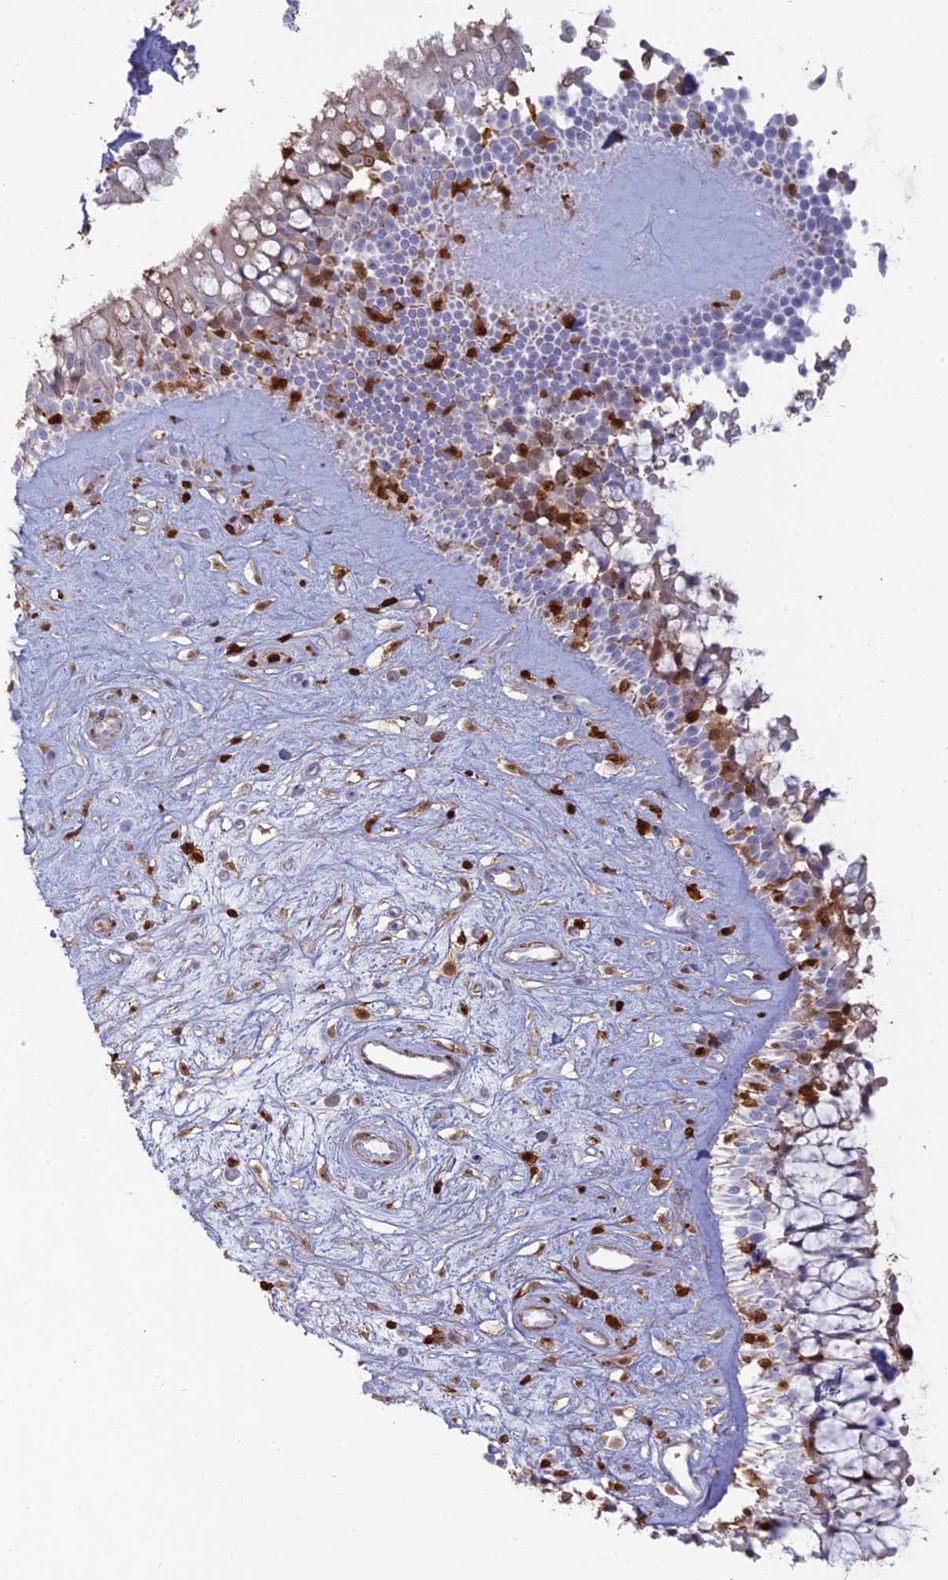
{"staining": {"intensity": "negative", "quantity": "none", "location": "none"}, "tissue": "nasopharynx", "cell_type": "Respiratory epithelial cells", "image_type": "normal", "snomed": [{"axis": "morphology", "description": "Normal tissue, NOS"}, {"axis": "topography", "description": "Nasopharynx"}], "caption": "Immunohistochemical staining of benign human nasopharynx reveals no significant staining in respiratory epithelial cells.", "gene": "PGBD4", "patient": {"sex": "male", "age": 32}}